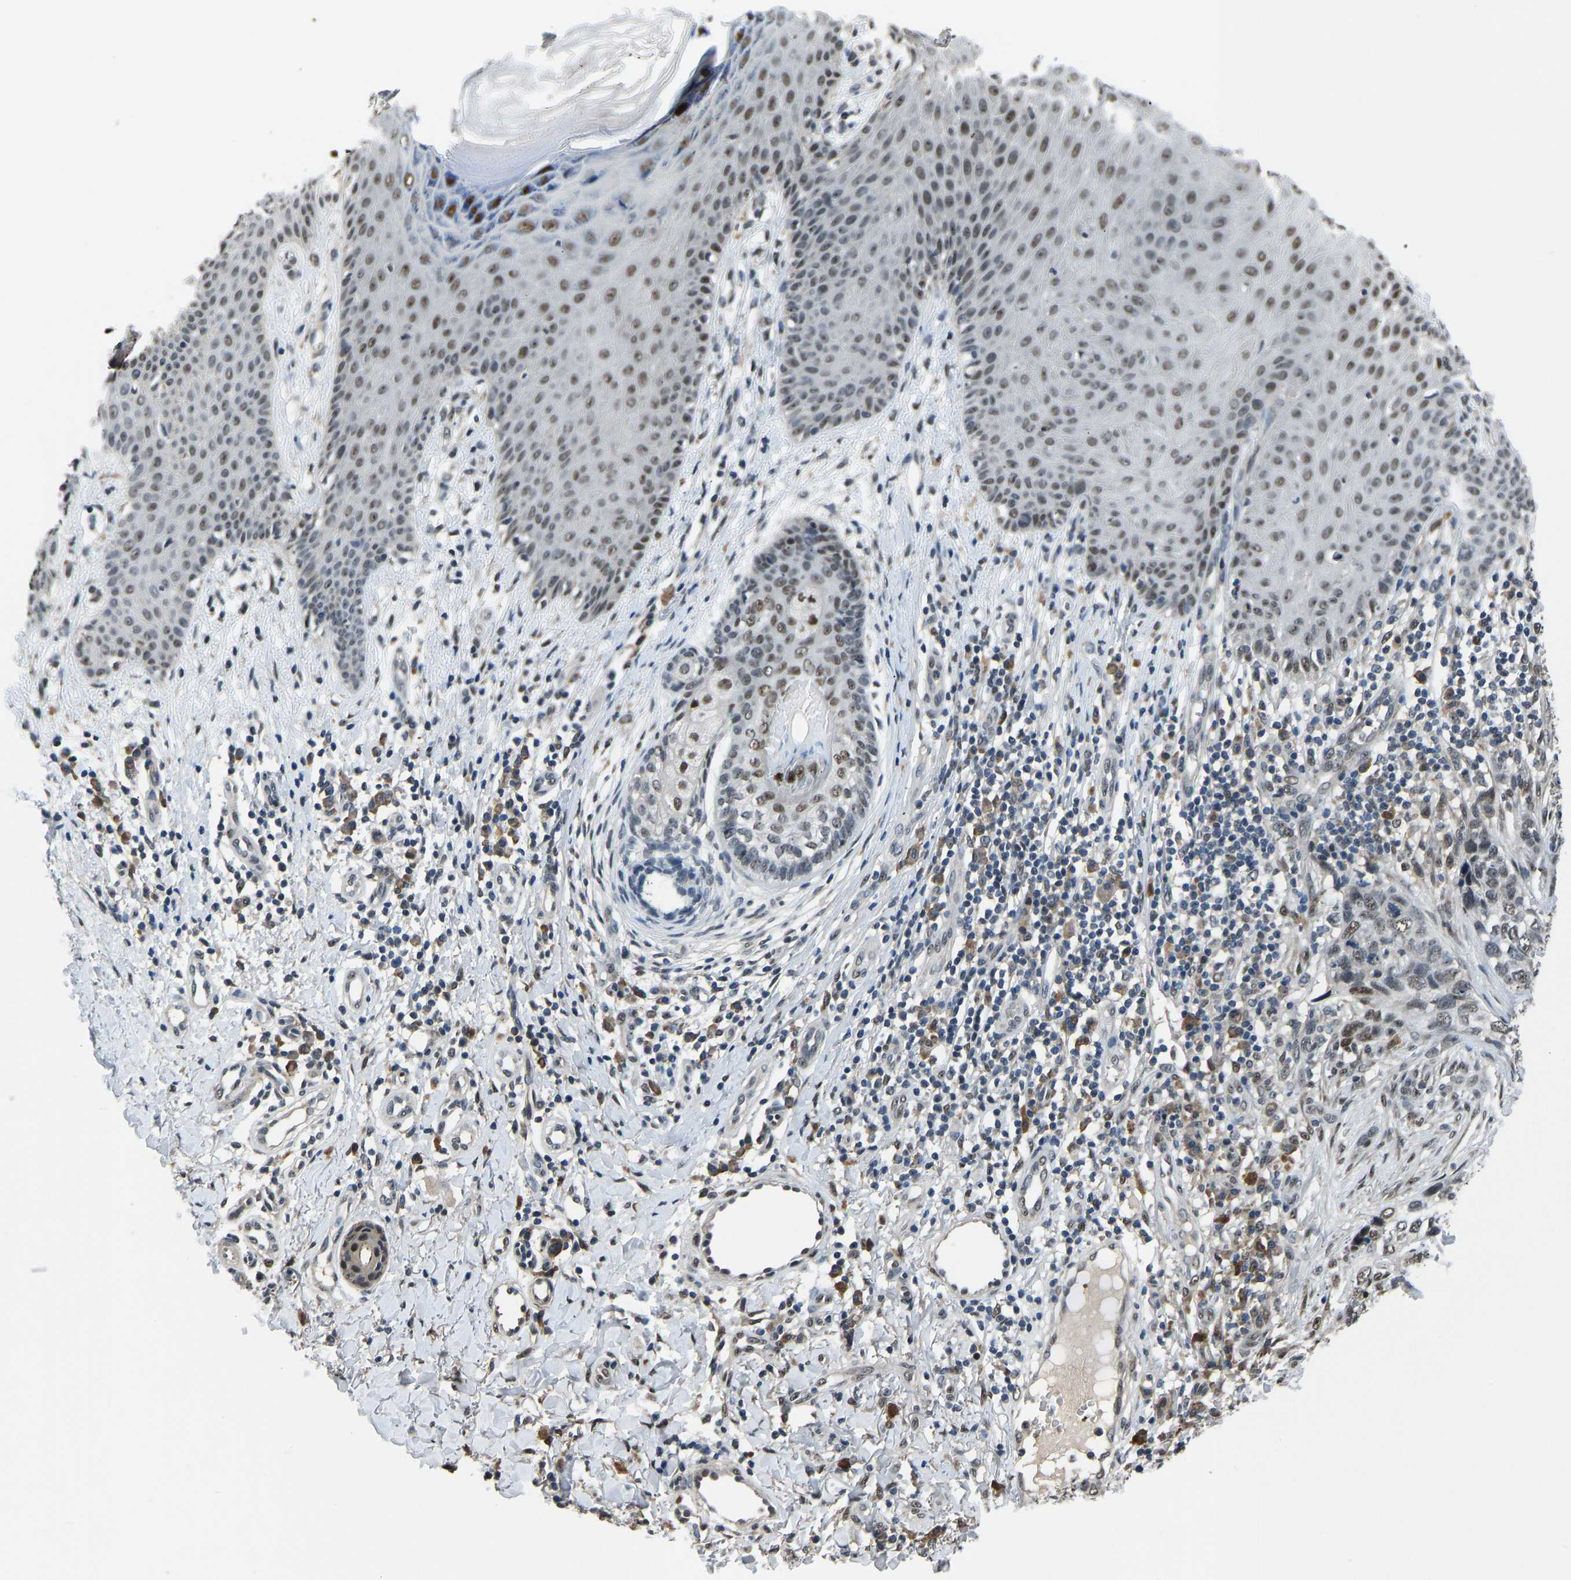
{"staining": {"intensity": "strong", "quantity": "<25%", "location": "nuclear"}, "tissue": "skin cancer", "cell_type": "Tumor cells", "image_type": "cancer", "snomed": [{"axis": "morphology", "description": "Basal cell carcinoma"}, {"axis": "topography", "description": "Skin"}], "caption": "Immunohistochemistry of skin cancer (basal cell carcinoma) exhibits medium levels of strong nuclear positivity in about <25% of tumor cells. (DAB (3,3'-diaminobenzidine) IHC, brown staining for protein, blue staining for nuclei).", "gene": "FOS", "patient": {"sex": "female", "age": 64}}